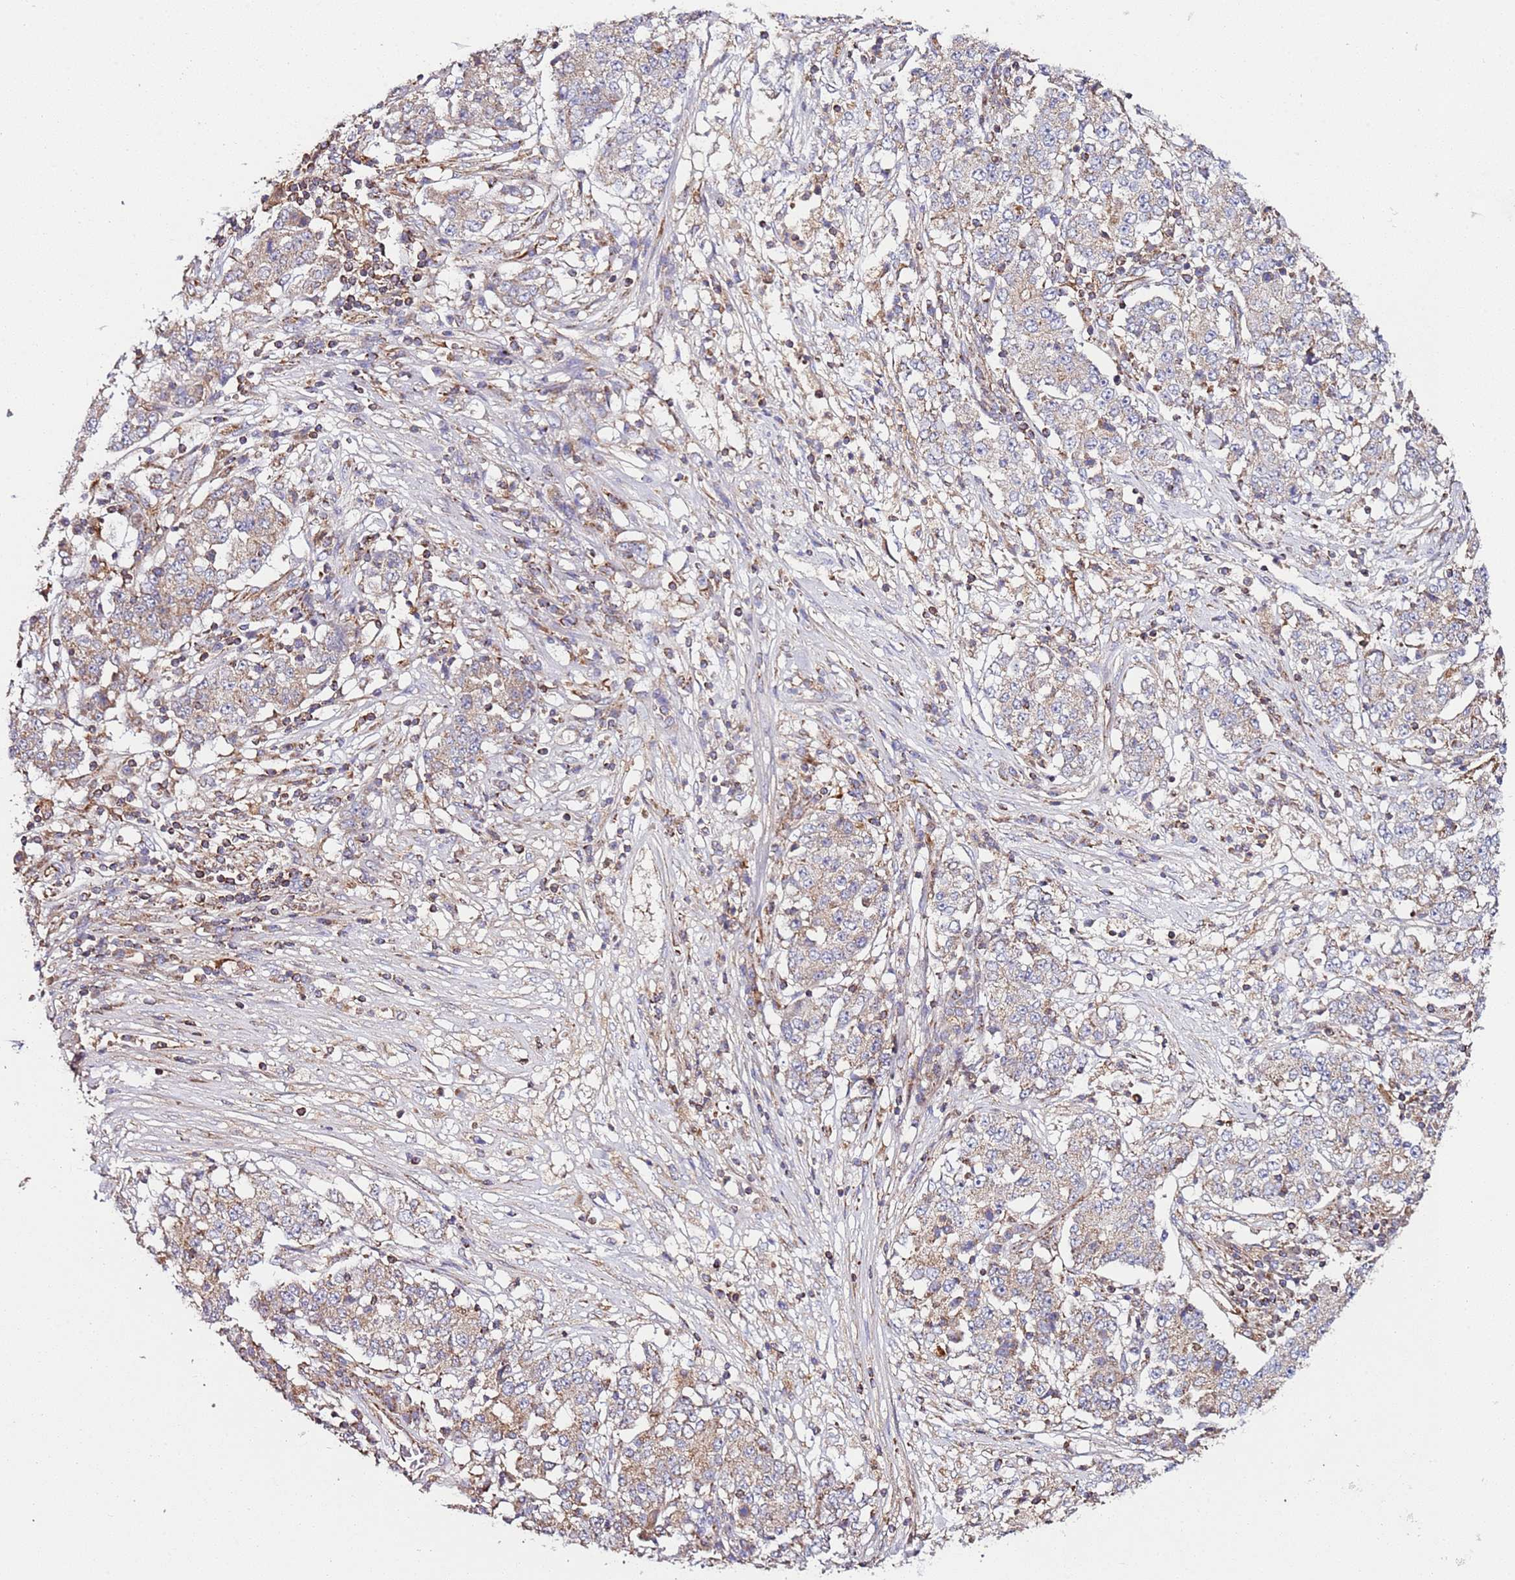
{"staining": {"intensity": "weak", "quantity": "<25%", "location": "cytoplasmic/membranous"}, "tissue": "stomach cancer", "cell_type": "Tumor cells", "image_type": "cancer", "snomed": [{"axis": "morphology", "description": "Adenocarcinoma, NOS"}, {"axis": "topography", "description": "Stomach"}], "caption": "Tumor cells show no significant protein positivity in stomach adenocarcinoma.", "gene": "RMND5A", "patient": {"sex": "male", "age": 59}}